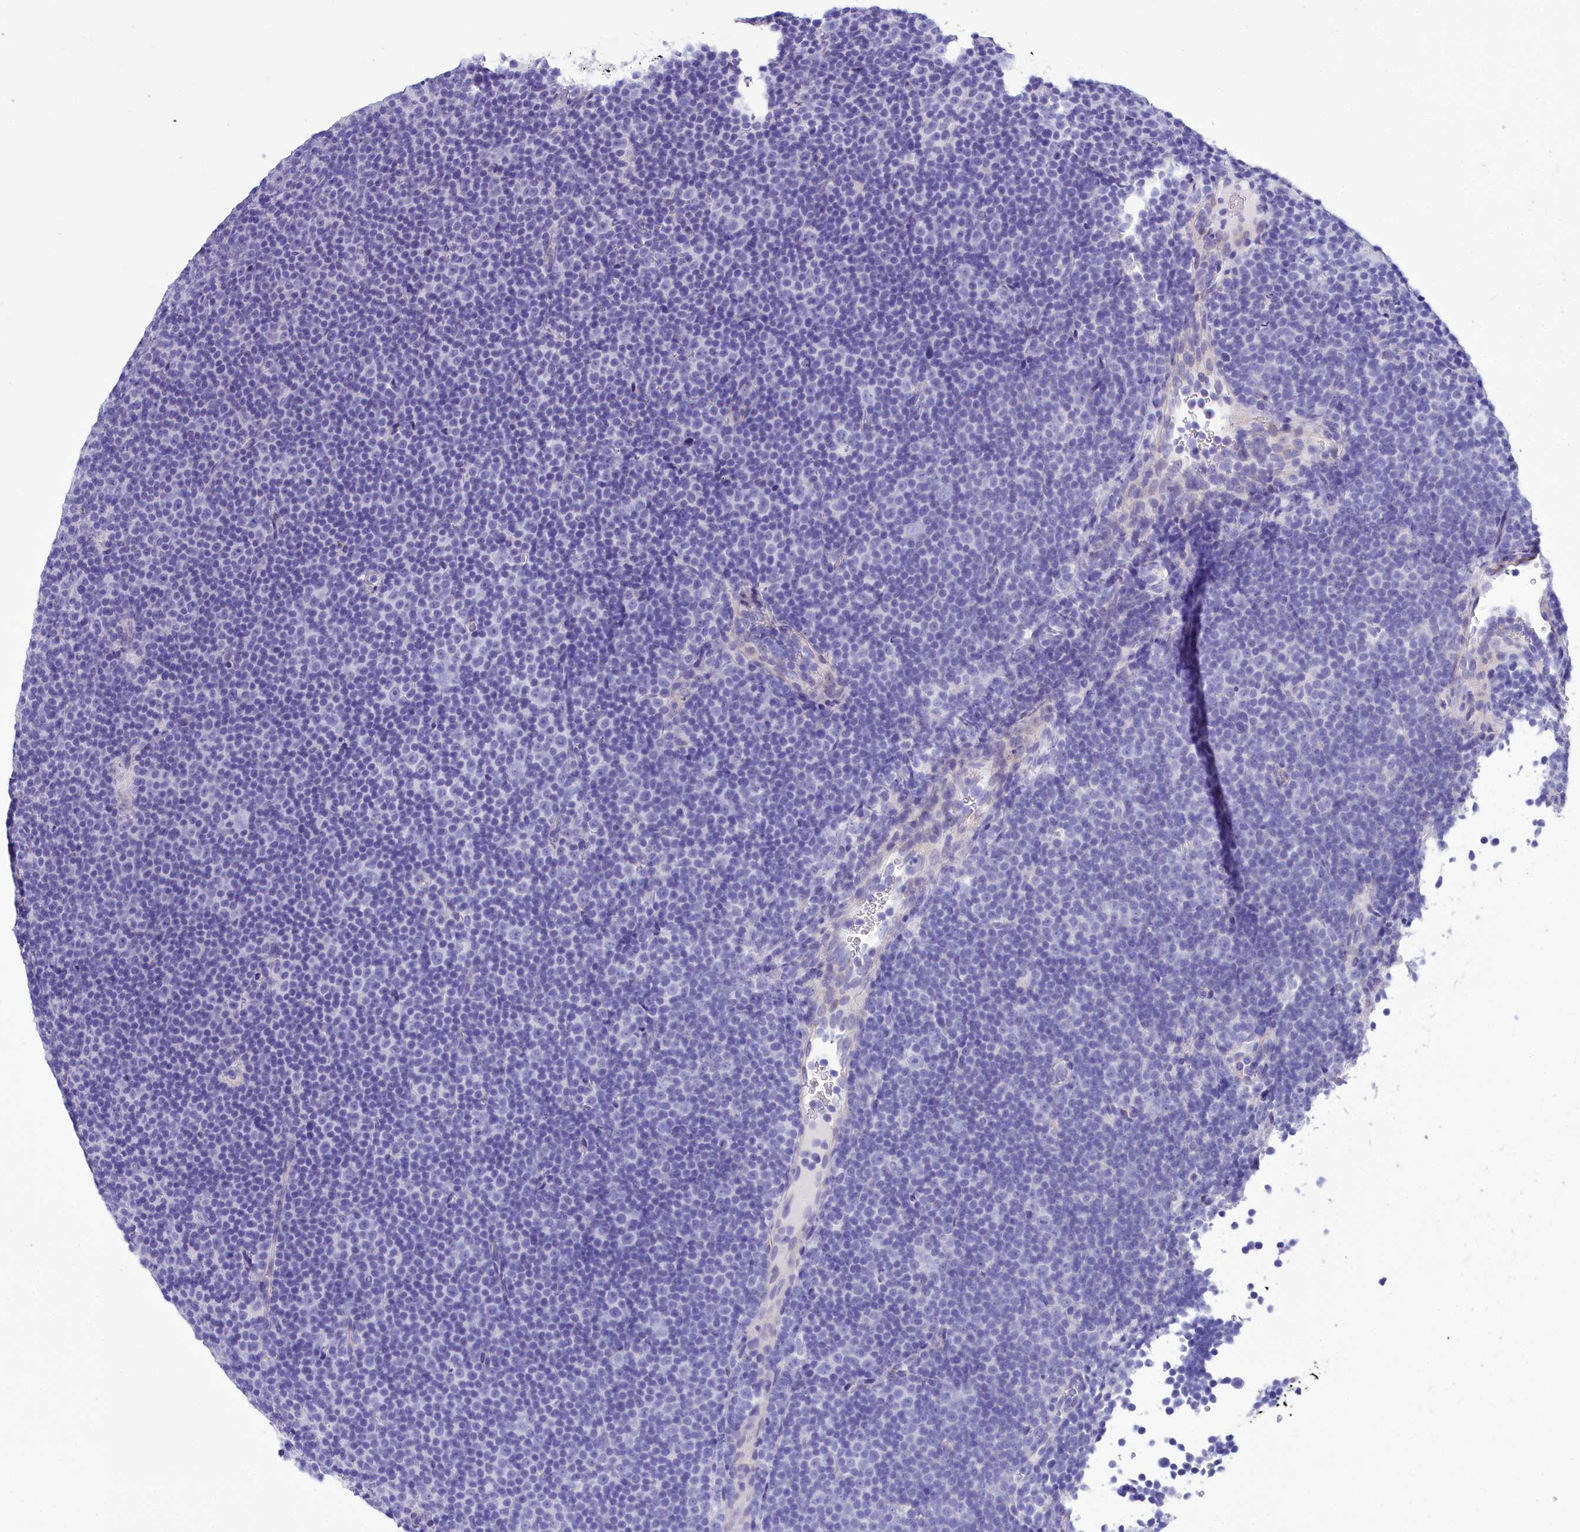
{"staining": {"intensity": "negative", "quantity": "none", "location": "none"}, "tissue": "lymphoma", "cell_type": "Tumor cells", "image_type": "cancer", "snomed": [{"axis": "morphology", "description": "Malignant lymphoma, non-Hodgkin's type, Low grade"}, {"axis": "topography", "description": "Lymph node"}], "caption": "Immunohistochemical staining of lymphoma shows no significant expression in tumor cells.", "gene": "TTC36", "patient": {"sex": "female", "age": 67}}